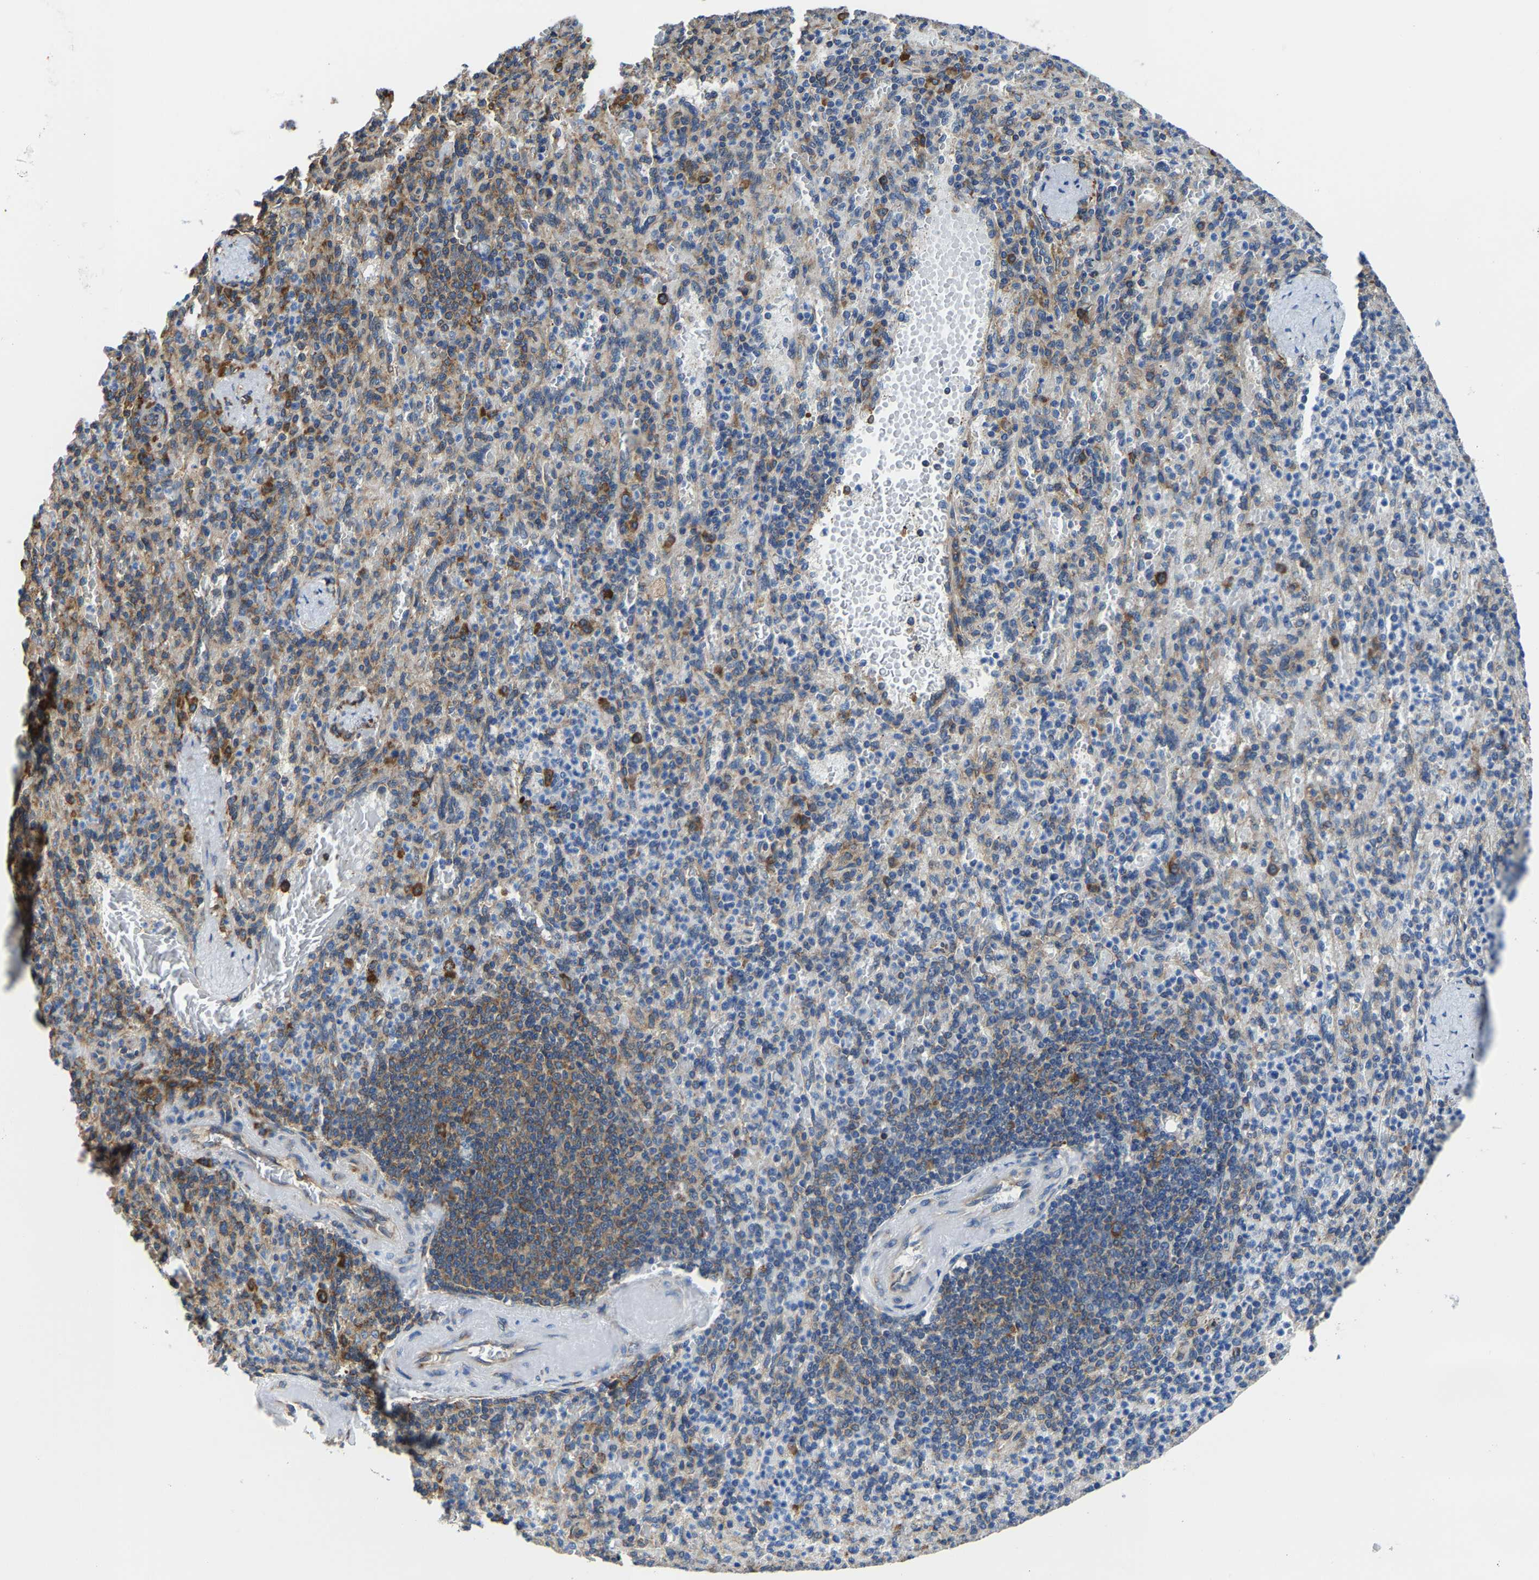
{"staining": {"intensity": "weak", "quantity": "25%-75%", "location": "cytoplasmic/membranous"}, "tissue": "spleen", "cell_type": "Cells in red pulp", "image_type": "normal", "snomed": [{"axis": "morphology", "description": "Normal tissue, NOS"}, {"axis": "topography", "description": "Spleen"}], "caption": "A brown stain shows weak cytoplasmic/membranous expression of a protein in cells in red pulp of normal spleen. Nuclei are stained in blue.", "gene": "G3BP2", "patient": {"sex": "female", "age": 74}}